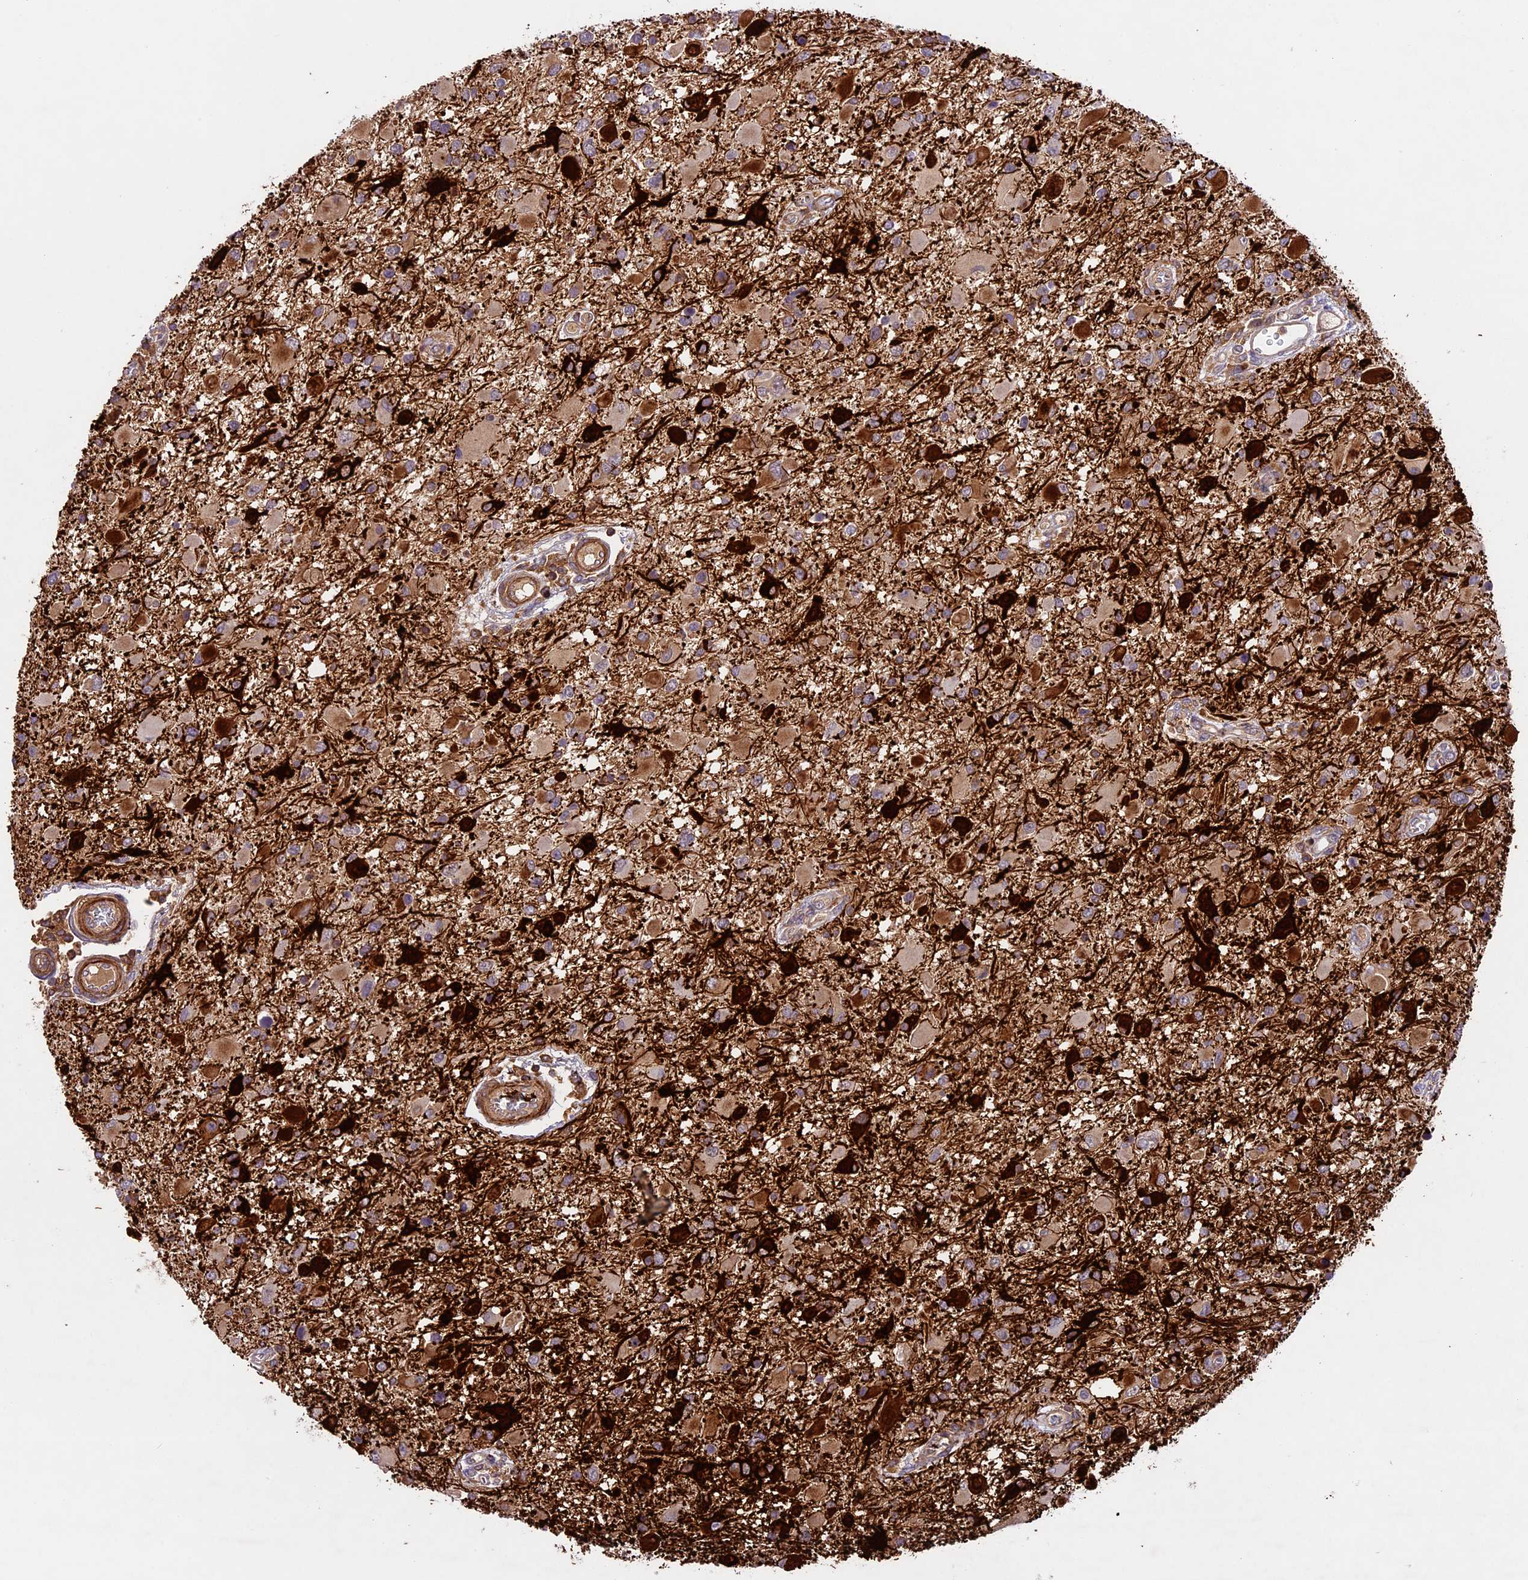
{"staining": {"intensity": "strong", "quantity": "25%-75%", "location": "cytoplasmic/membranous"}, "tissue": "glioma", "cell_type": "Tumor cells", "image_type": "cancer", "snomed": [{"axis": "morphology", "description": "Glioma, malignant, High grade"}, {"axis": "topography", "description": "Brain"}], "caption": "Malignant glioma (high-grade) was stained to show a protein in brown. There is high levels of strong cytoplasmic/membranous positivity in approximately 25%-75% of tumor cells.", "gene": "TBC1D1", "patient": {"sex": "male", "age": 53}}